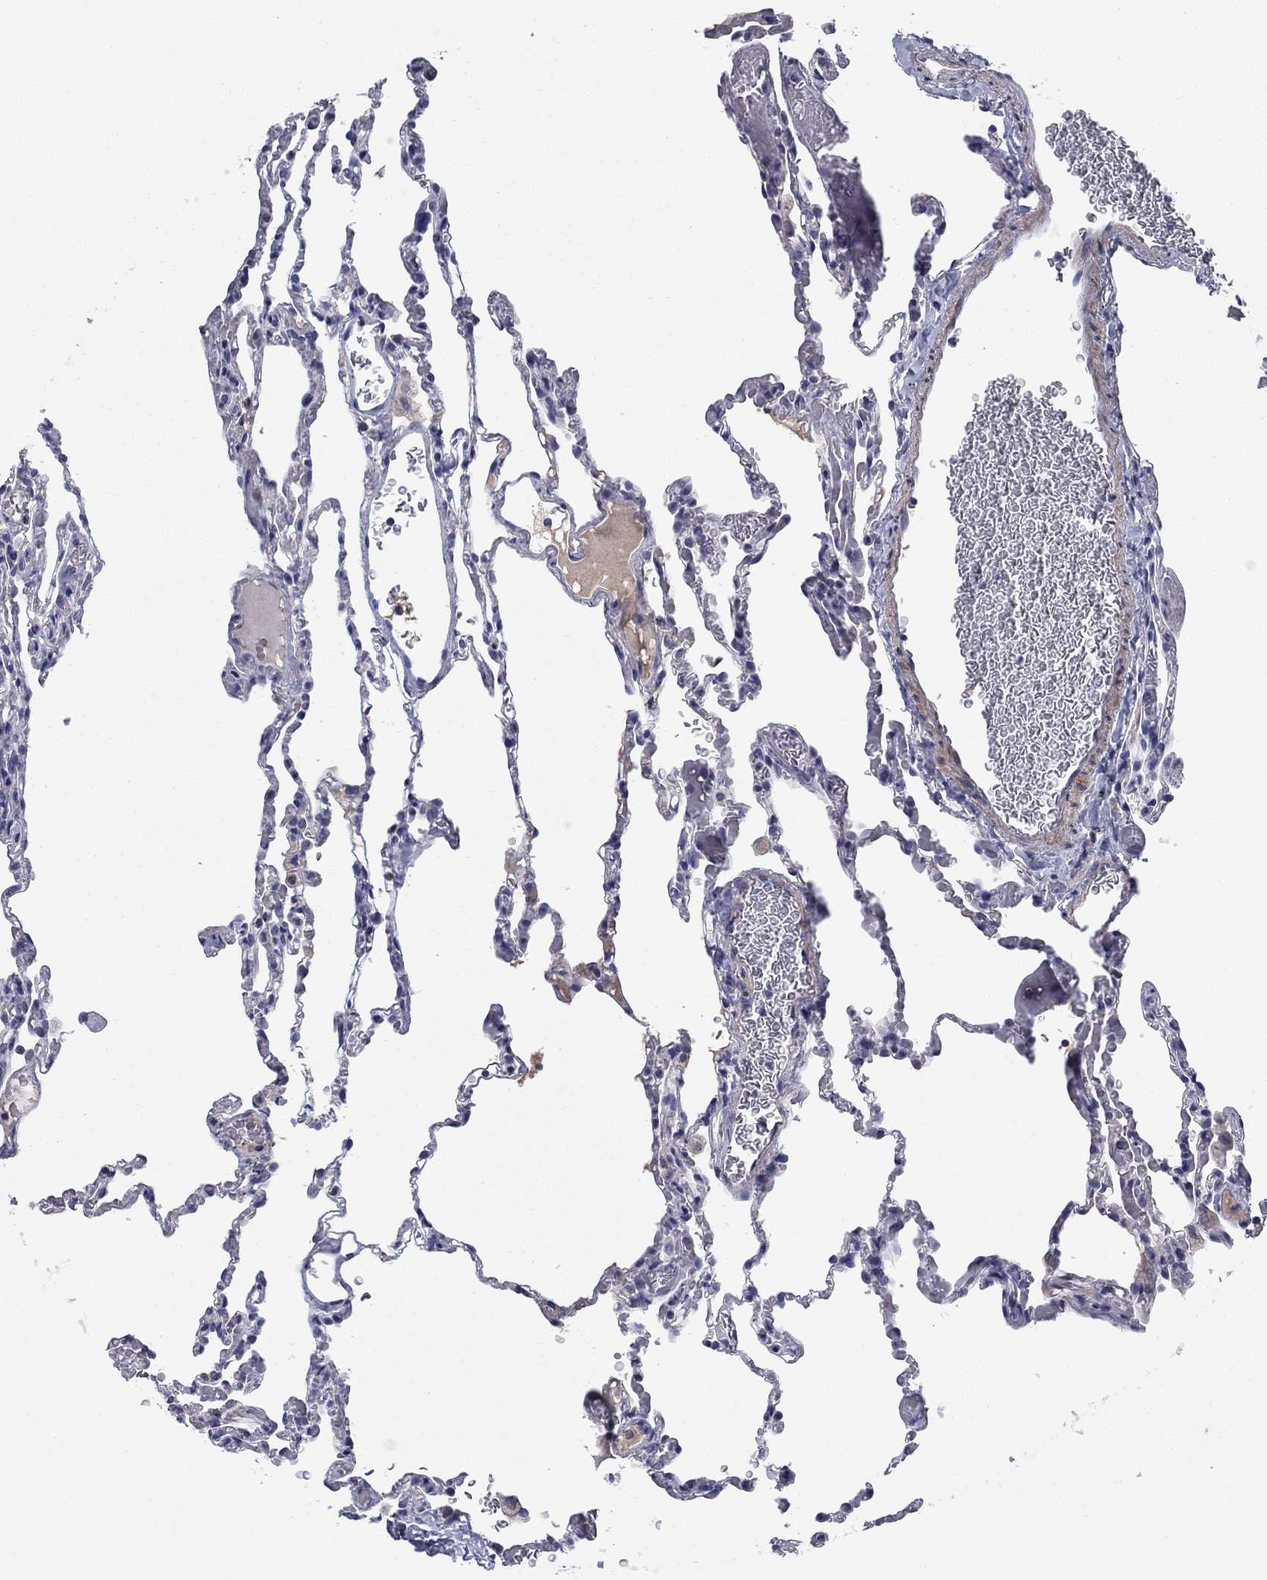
{"staining": {"intensity": "negative", "quantity": "none", "location": "none"}, "tissue": "lung", "cell_type": "Alveolar cells", "image_type": "normal", "snomed": [{"axis": "morphology", "description": "Normal tissue, NOS"}, {"axis": "topography", "description": "Lung"}], "caption": "High magnification brightfield microscopy of unremarkable lung stained with DAB (brown) and counterstained with hematoxylin (blue): alveolar cells show no significant expression.", "gene": "FRK", "patient": {"sex": "female", "age": 43}}